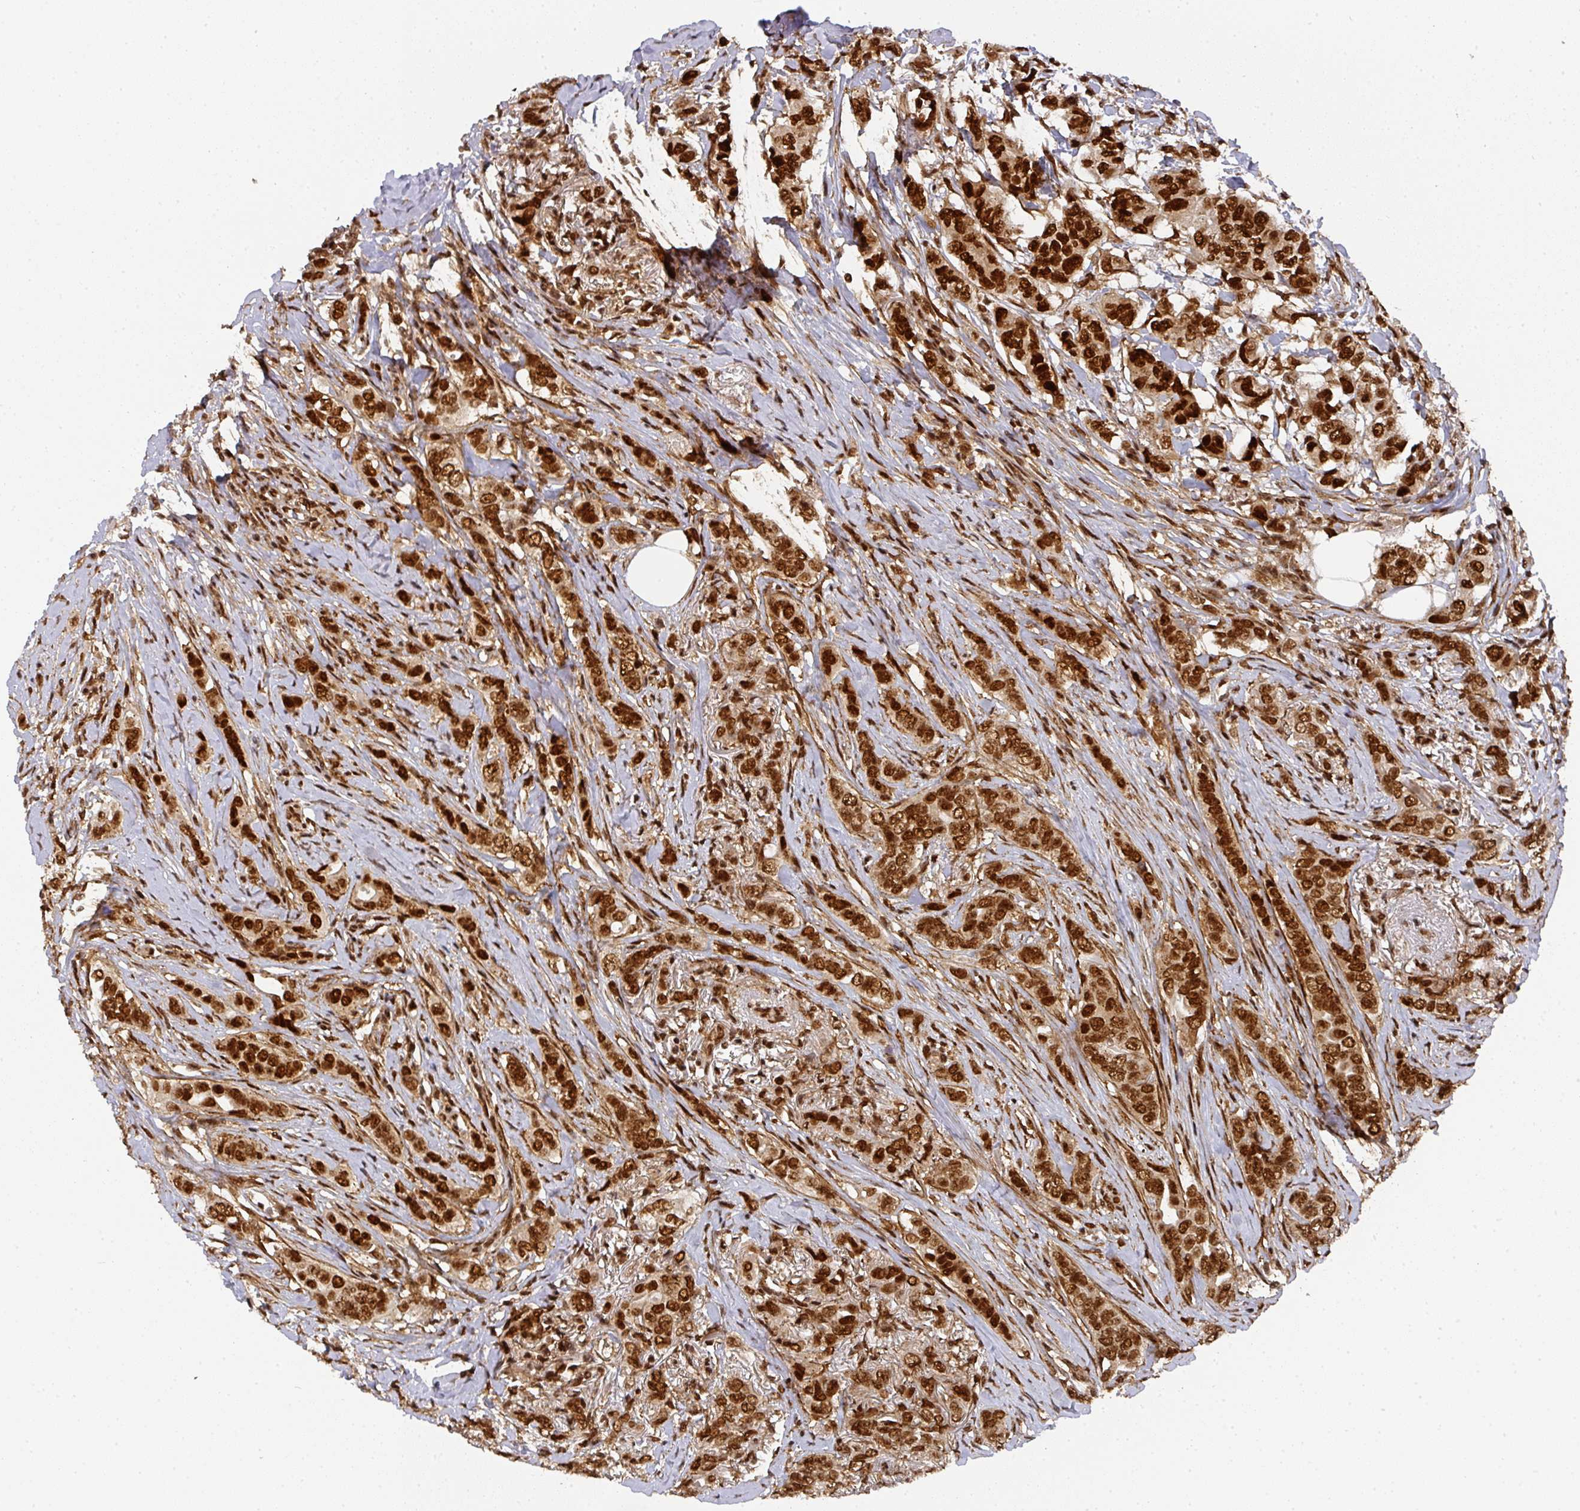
{"staining": {"intensity": "strong", "quantity": ">75%", "location": "nuclear"}, "tissue": "breast cancer", "cell_type": "Tumor cells", "image_type": "cancer", "snomed": [{"axis": "morphology", "description": "Lobular carcinoma"}, {"axis": "topography", "description": "Breast"}], "caption": "Immunohistochemical staining of breast cancer demonstrates high levels of strong nuclear protein positivity in approximately >75% of tumor cells.", "gene": "DIDO1", "patient": {"sex": "female", "age": 51}}